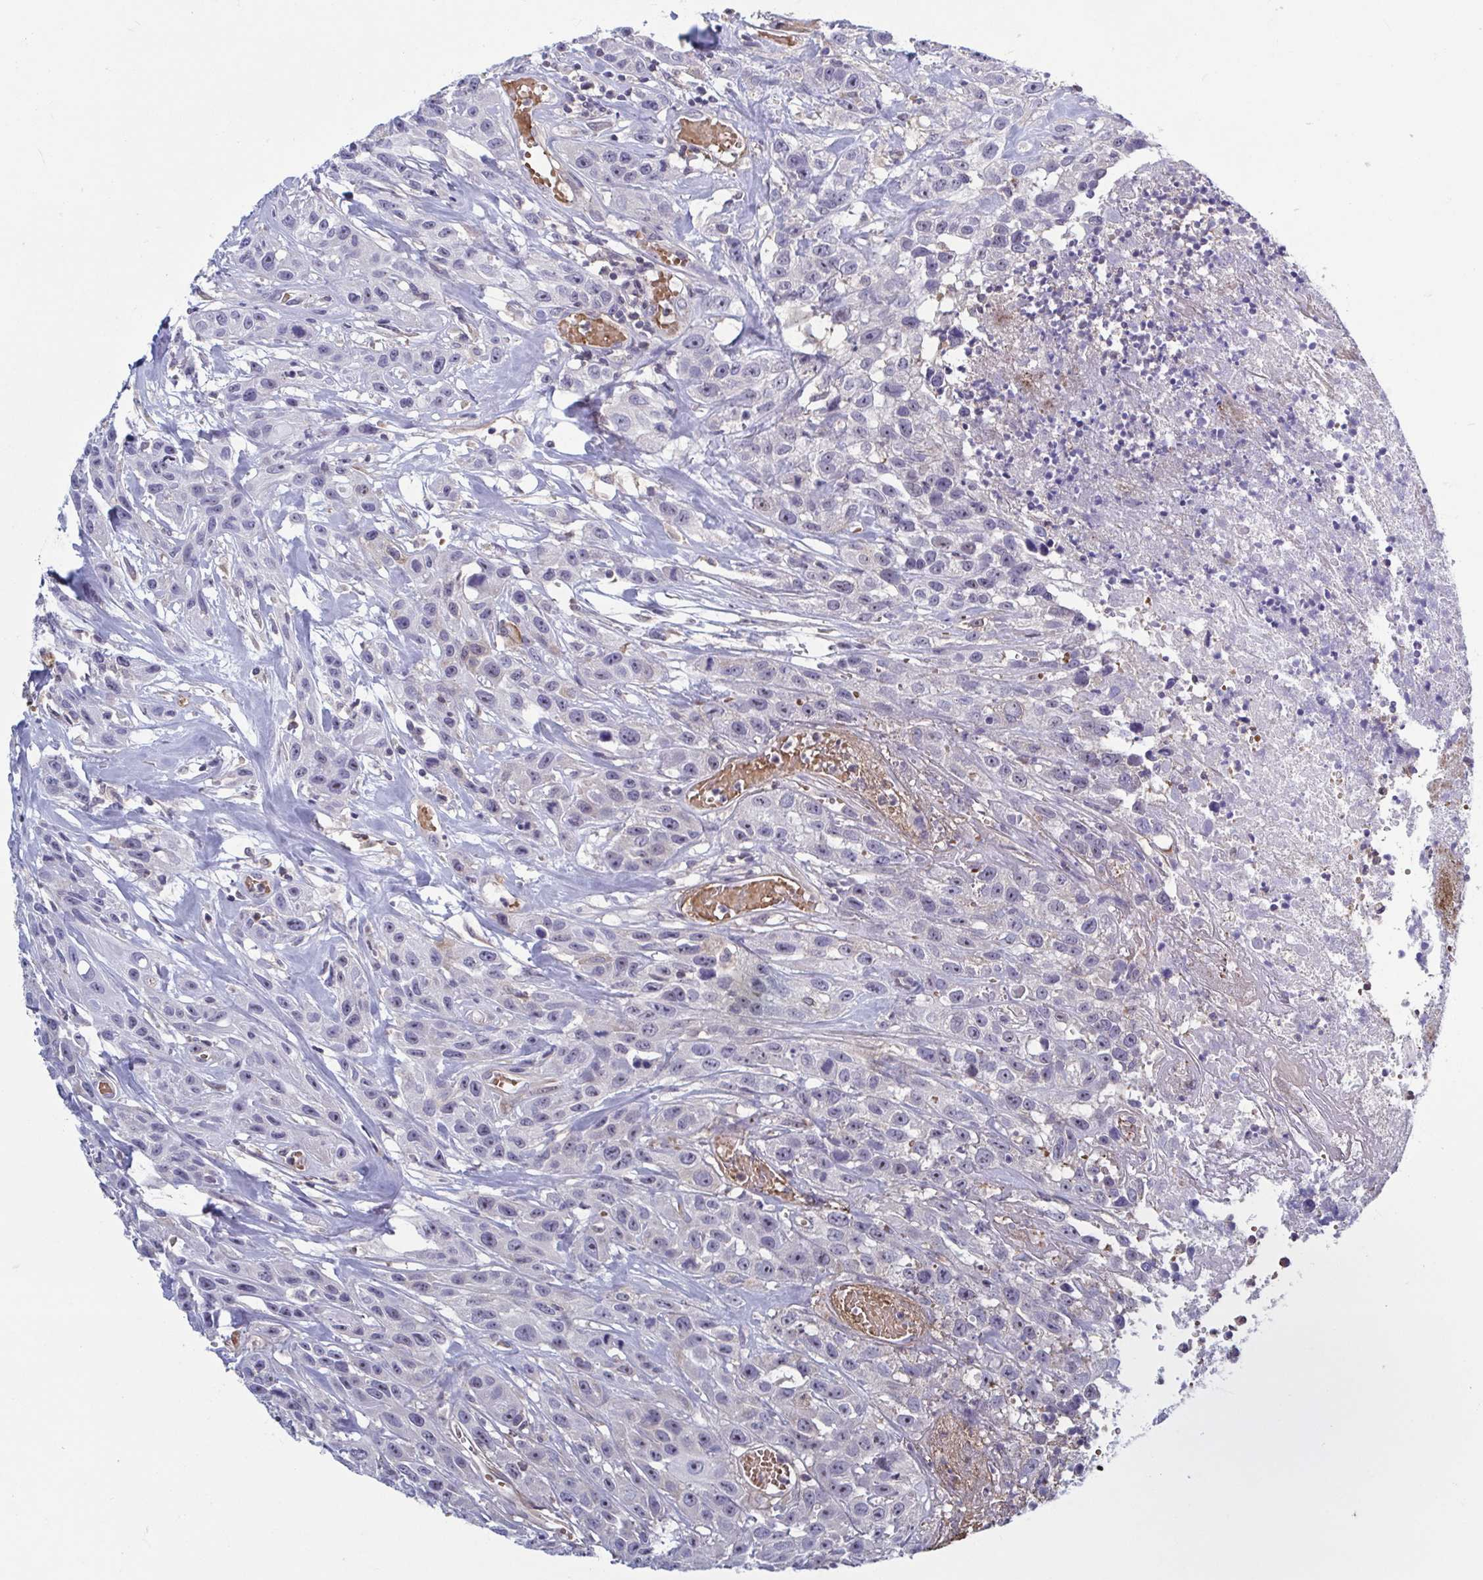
{"staining": {"intensity": "negative", "quantity": "none", "location": "none"}, "tissue": "head and neck cancer", "cell_type": "Tumor cells", "image_type": "cancer", "snomed": [{"axis": "morphology", "description": "Squamous cell carcinoma, NOS"}, {"axis": "topography", "description": "Head-Neck"}], "caption": "An immunohistochemistry image of head and neck squamous cell carcinoma is shown. There is no staining in tumor cells of head and neck squamous cell carcinoma.", "gene": "LRRC38", "patient": {"sex": "male", "age": 57}}